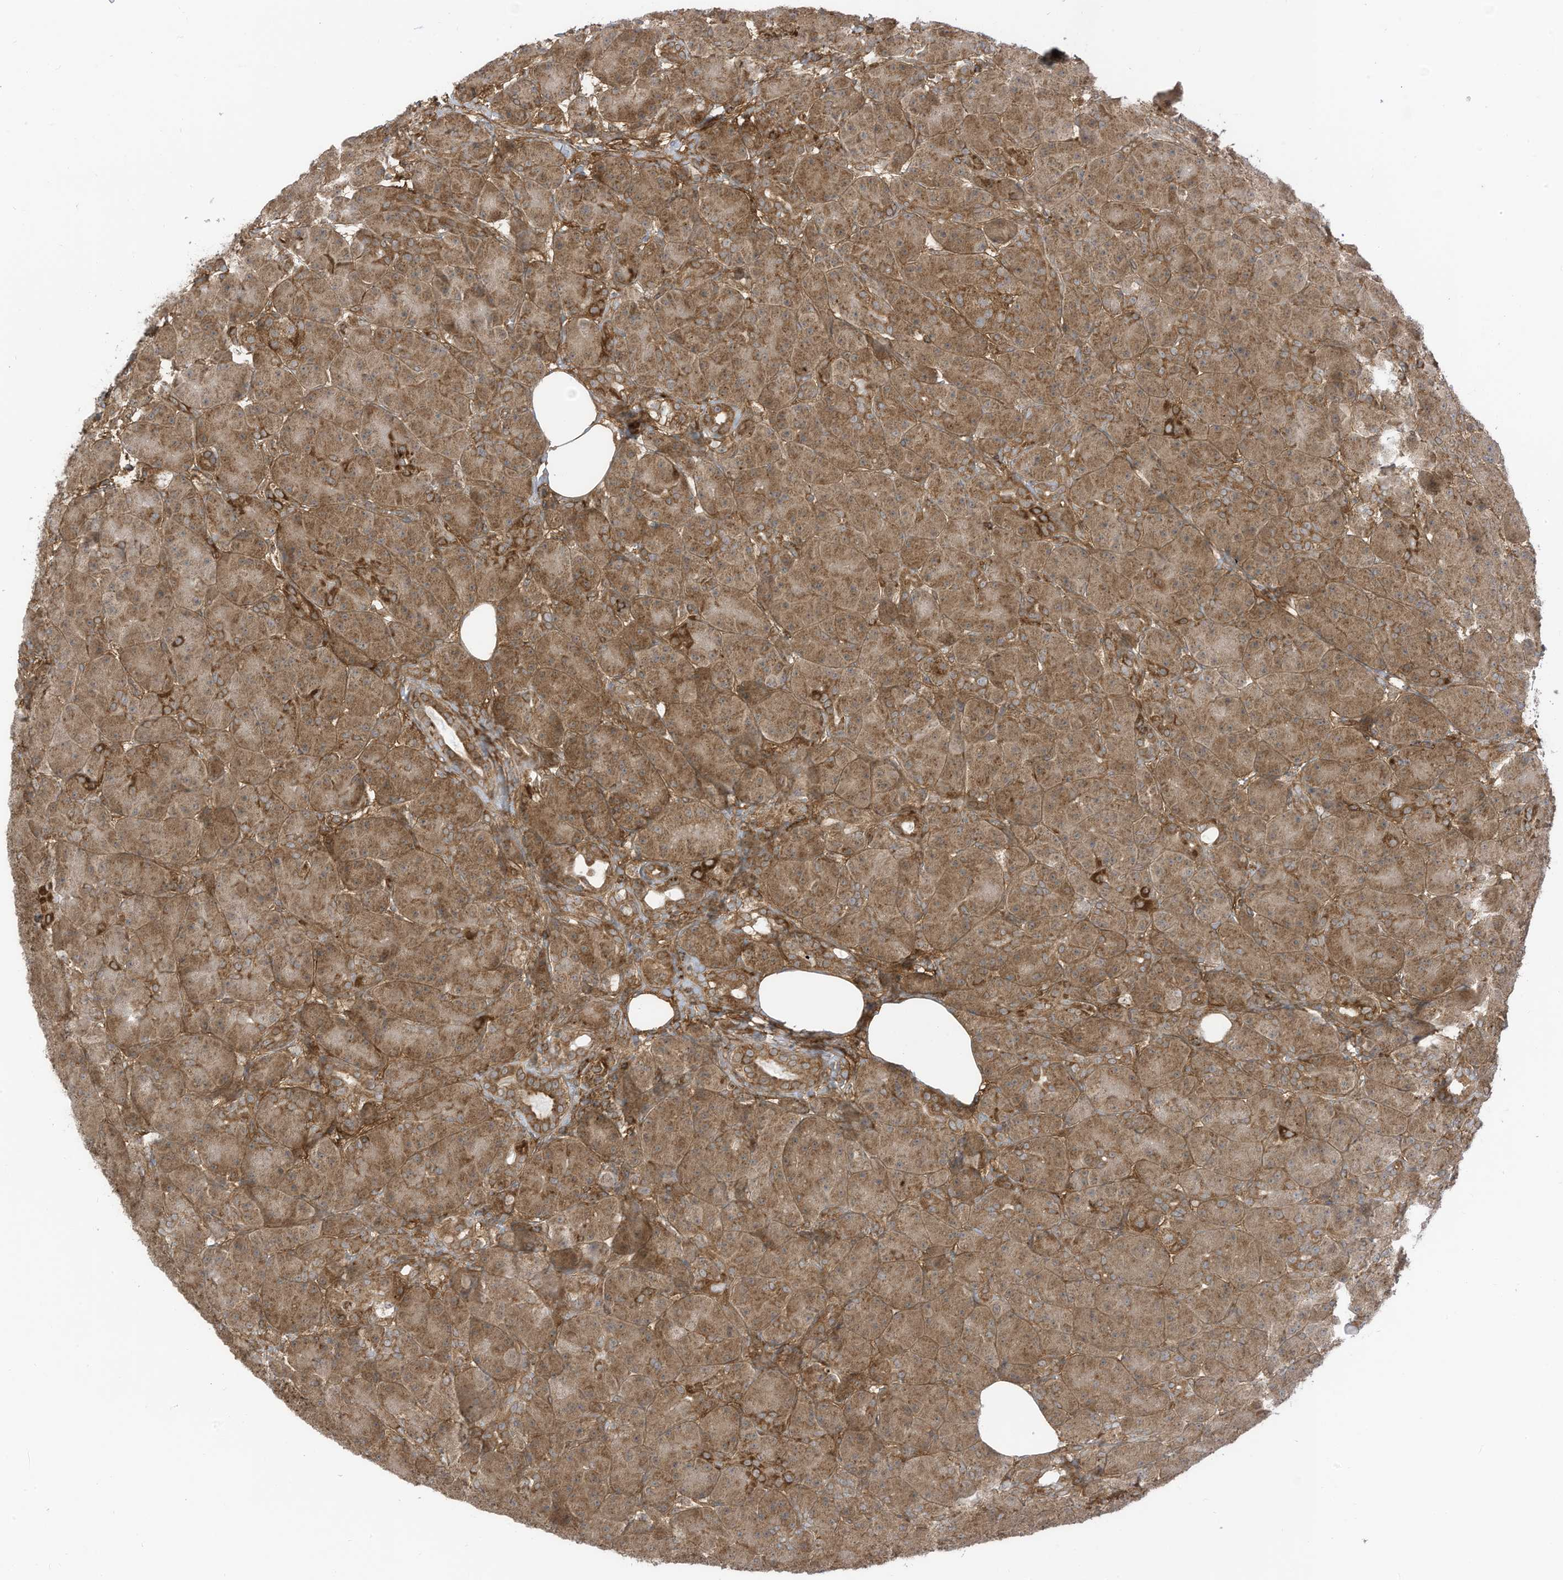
{"staining": {"intensity": "moderate", "quantity": ">75%", "location": "cytoplasmic/membranous"}, "tissue": "pancreas", "cell_type": "Exocrine glandular cells", "image_type": "normal", "snomed": [{"axis": "morphology", "description": "Normal tissue, NOS"}, {"axis": "topography", "description": "Pancreas"}], "caption": "Approximately >75% of exocrine glandular cells in benign pancreas display moderate cytoplasmic/membranous protein expression as visualized by brown immunohistochemical staining.", "gene": "REPS1", "patient": {"sex": "male", "age": 63}}